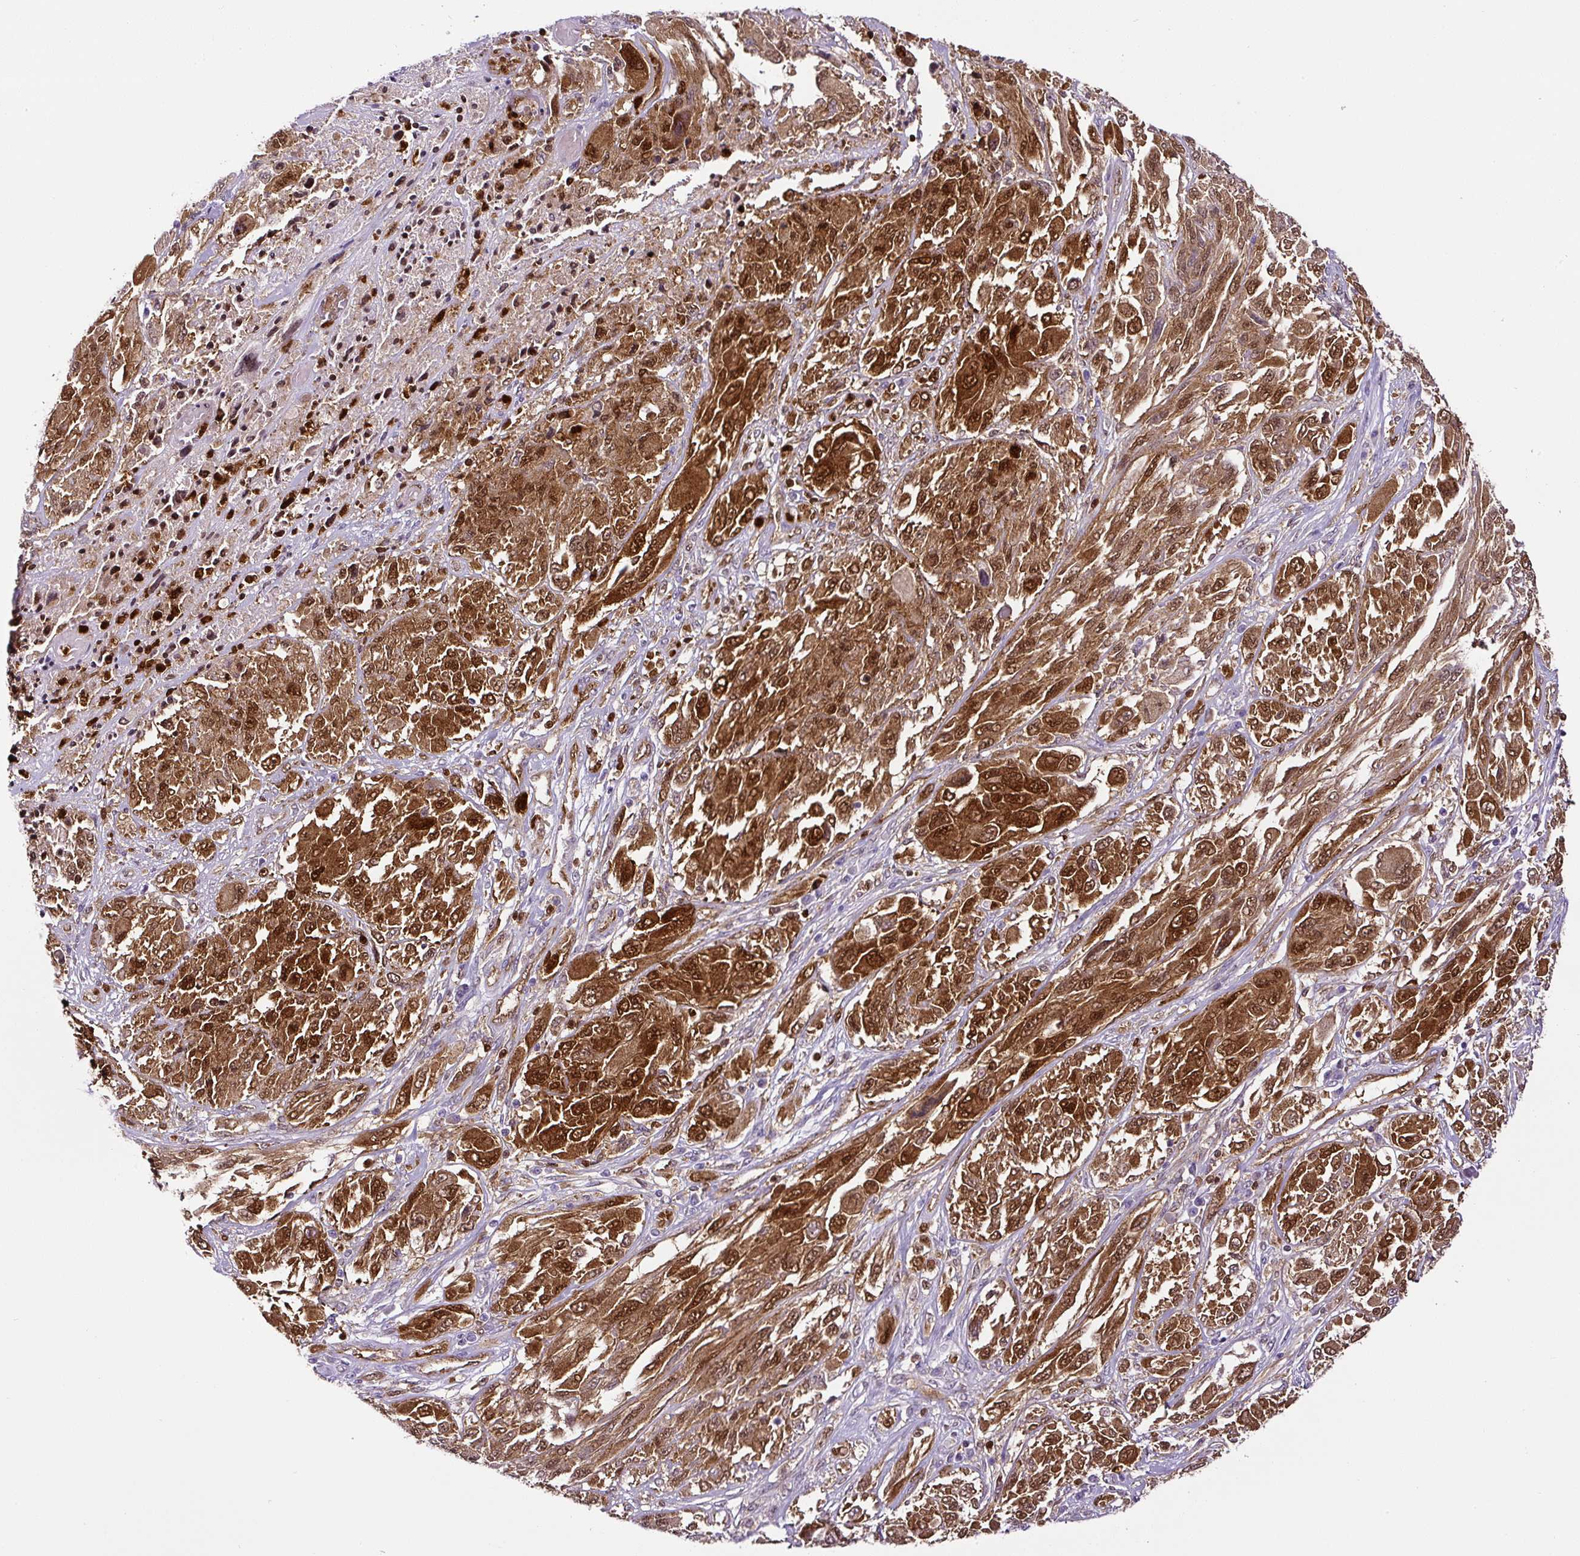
{"staining": {"intensity": "moderate", "quantity": ">75%", "location": "cytoplasmic/membranous,nuclear"}, "tissue": "melanoma", "cell_type": "Tumor cells", "image_type": "cancer", "snomed": [{"axis": "morphology", "description": "Malignant melanoma, NOS"}, {"axis": "topography", "description": "Skin"}], "caption": "Moderate cytoplasmic/membranous and nuclear staining is appreciated in approximately >75% of tumor cells in melanoma. The protein of interest is shown in brown color, while the nuclei are stained blue.", "gene": "ANXA1", "patient": {"sex": "female", "age": 91}}